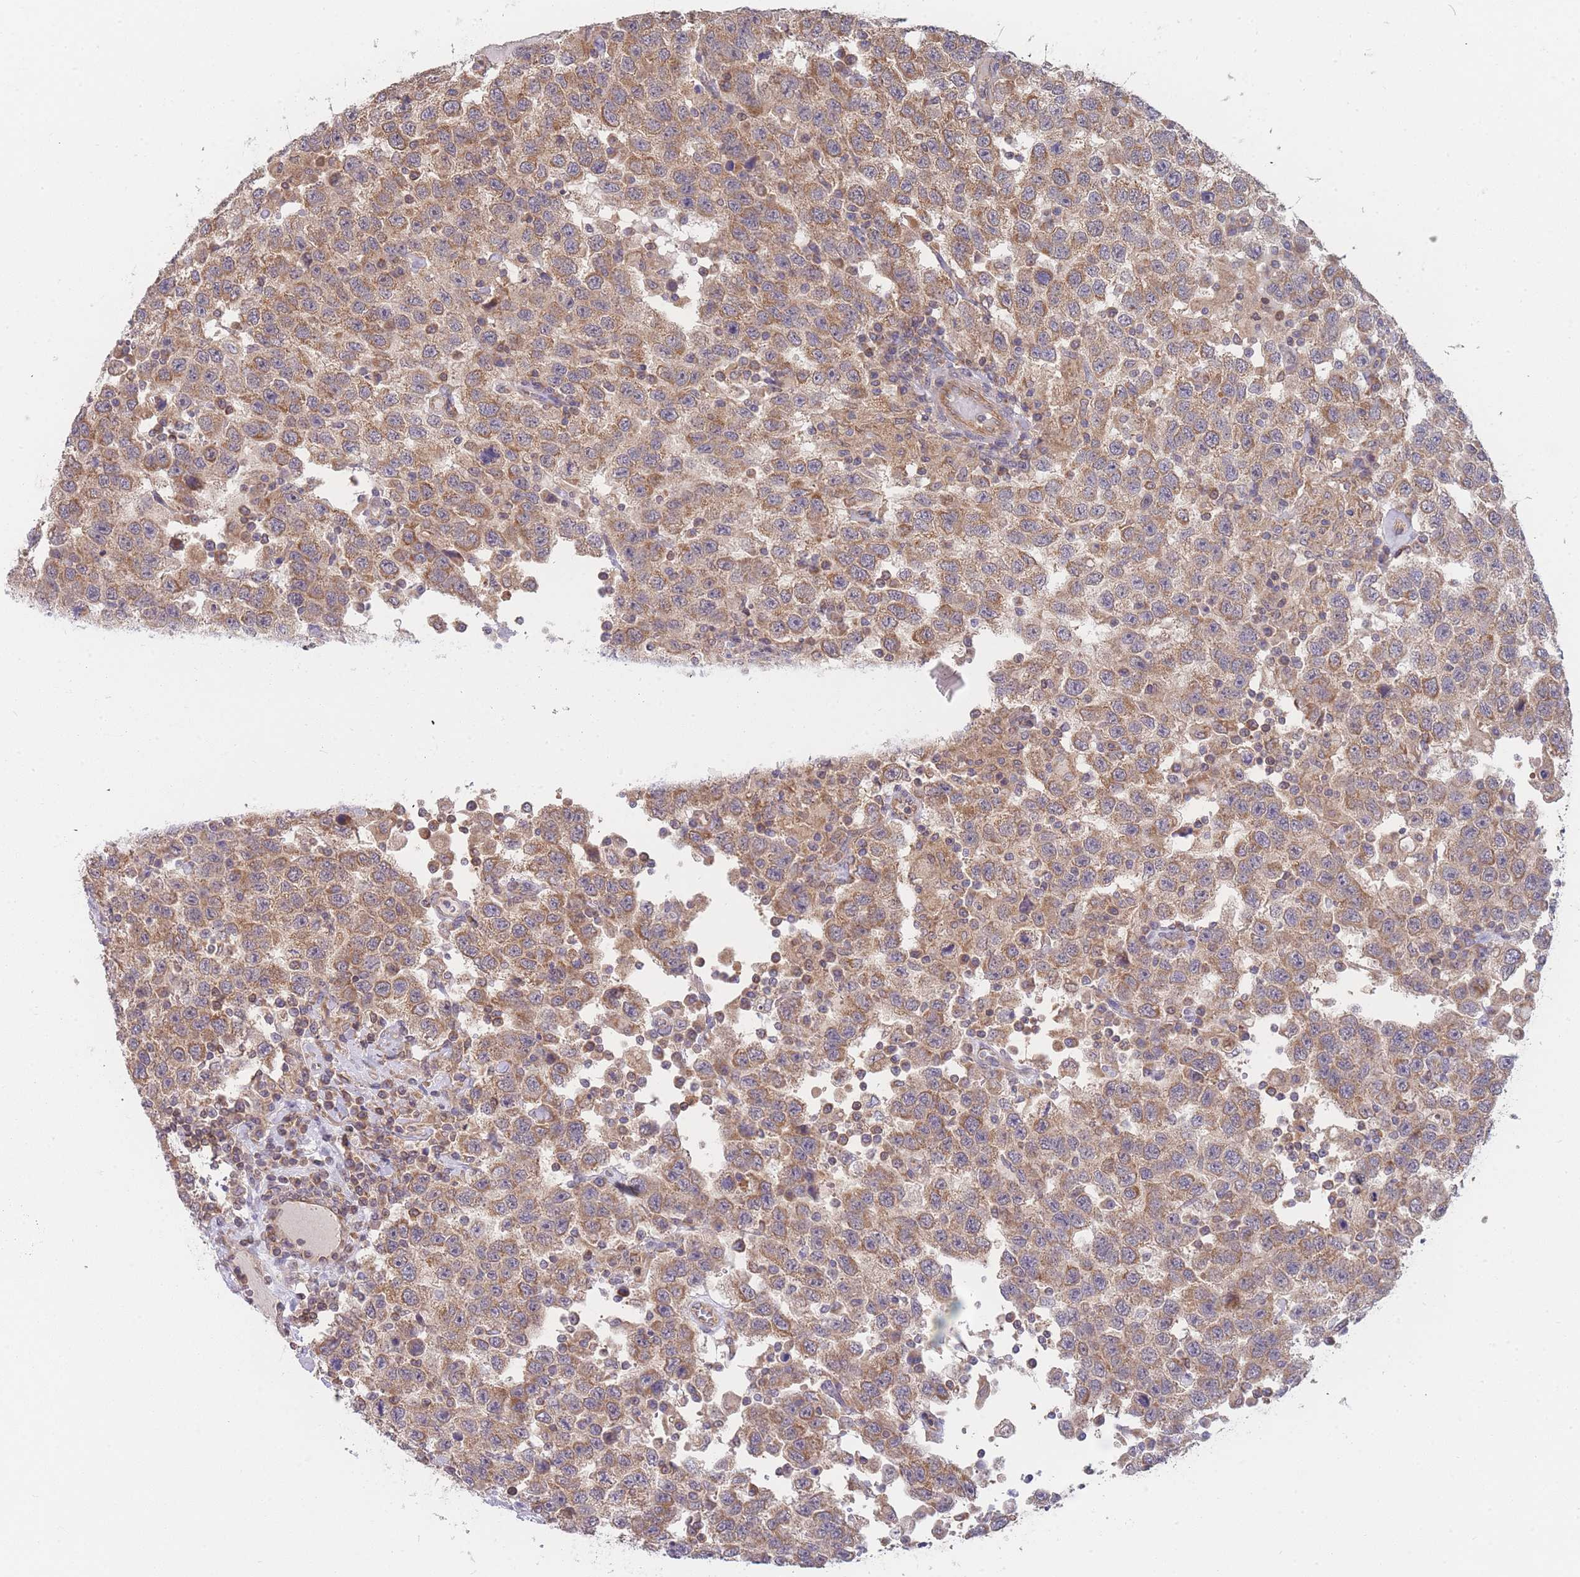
{"staining": {"intensity": "moderate", "quantity": ">75%", "location": "cytoplasmic/membranous"}, "tissue": "testis cancer", "cell_type": "Tumor cells", "image_type": "cancer", "snomed": [{"axis": "morphology", "description": "Seminoma, NOS"}, {"axis": "topography", "description": "Testis"}], "caption": "Protein expression analysis of testis cancer (seminoma) exhibits moderate cytoplasmic/membranous expression in about >75% of tumor cells.", "gene": "MRPS18B", "patient": {"sex": "male", "age": 41}}